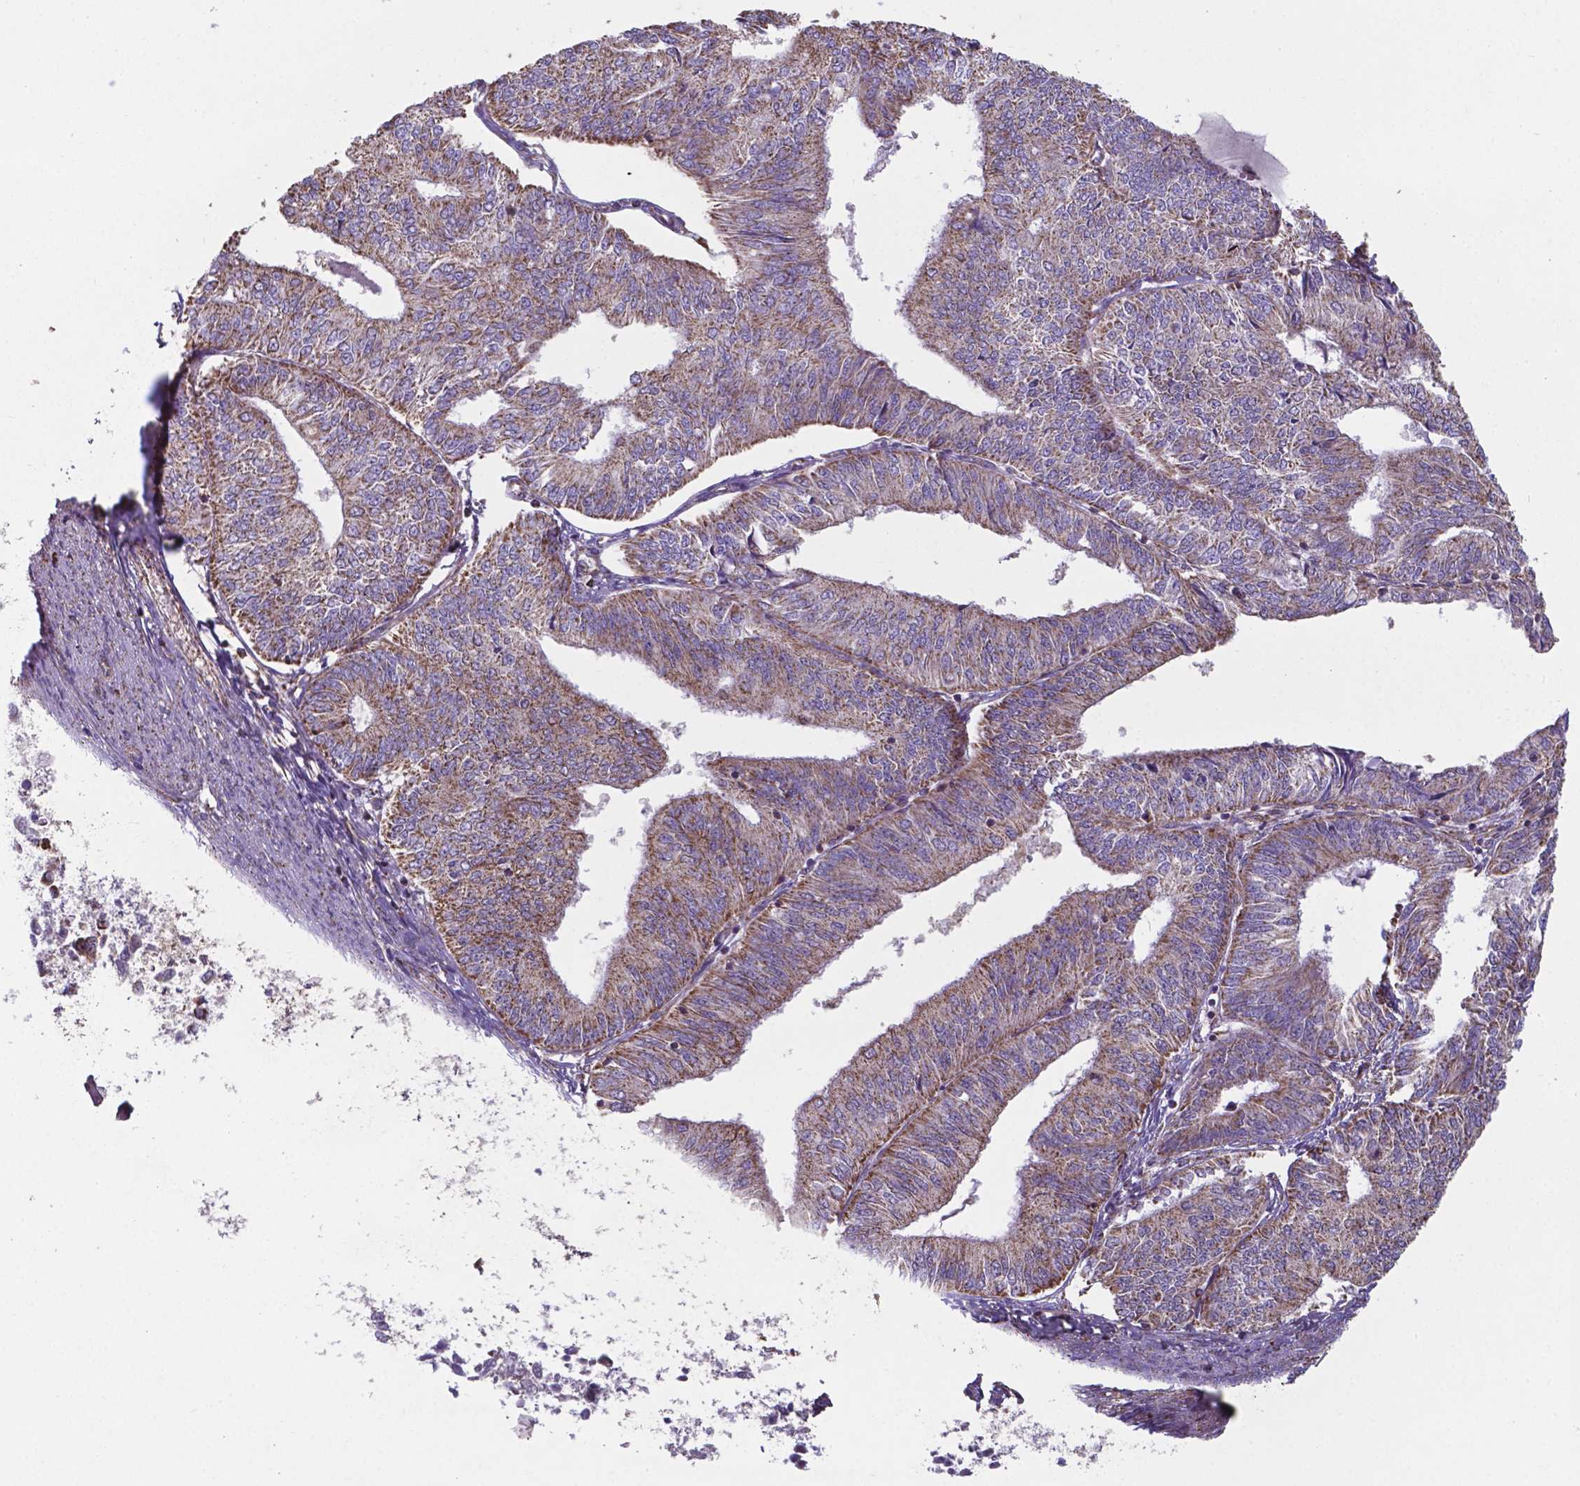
{"staining": {"intensity": "moderate", "quantity": "25%-75%", "location": "cytoplasmic/membranous"}, "tissue": "endometrial cancer", "cell_type": "Tumor cells", "image_type": "cancer", "snomed": [{"axis": "morphology", "description": "Adenocarcinoma, NOS"}, {"axis": "topography", "description": "Endometrium"}], "caption": "The histopathology image shows staining of adenocarcinoma (endometrial), revealing moderate cytoplasmic/membranous protein staining (brown color) within tumor cells. The protein is shown in brown color, while the nuclei are stained blue.", "gene": "FAM114A1", "patient": {"sex": "female", "age": 58}}